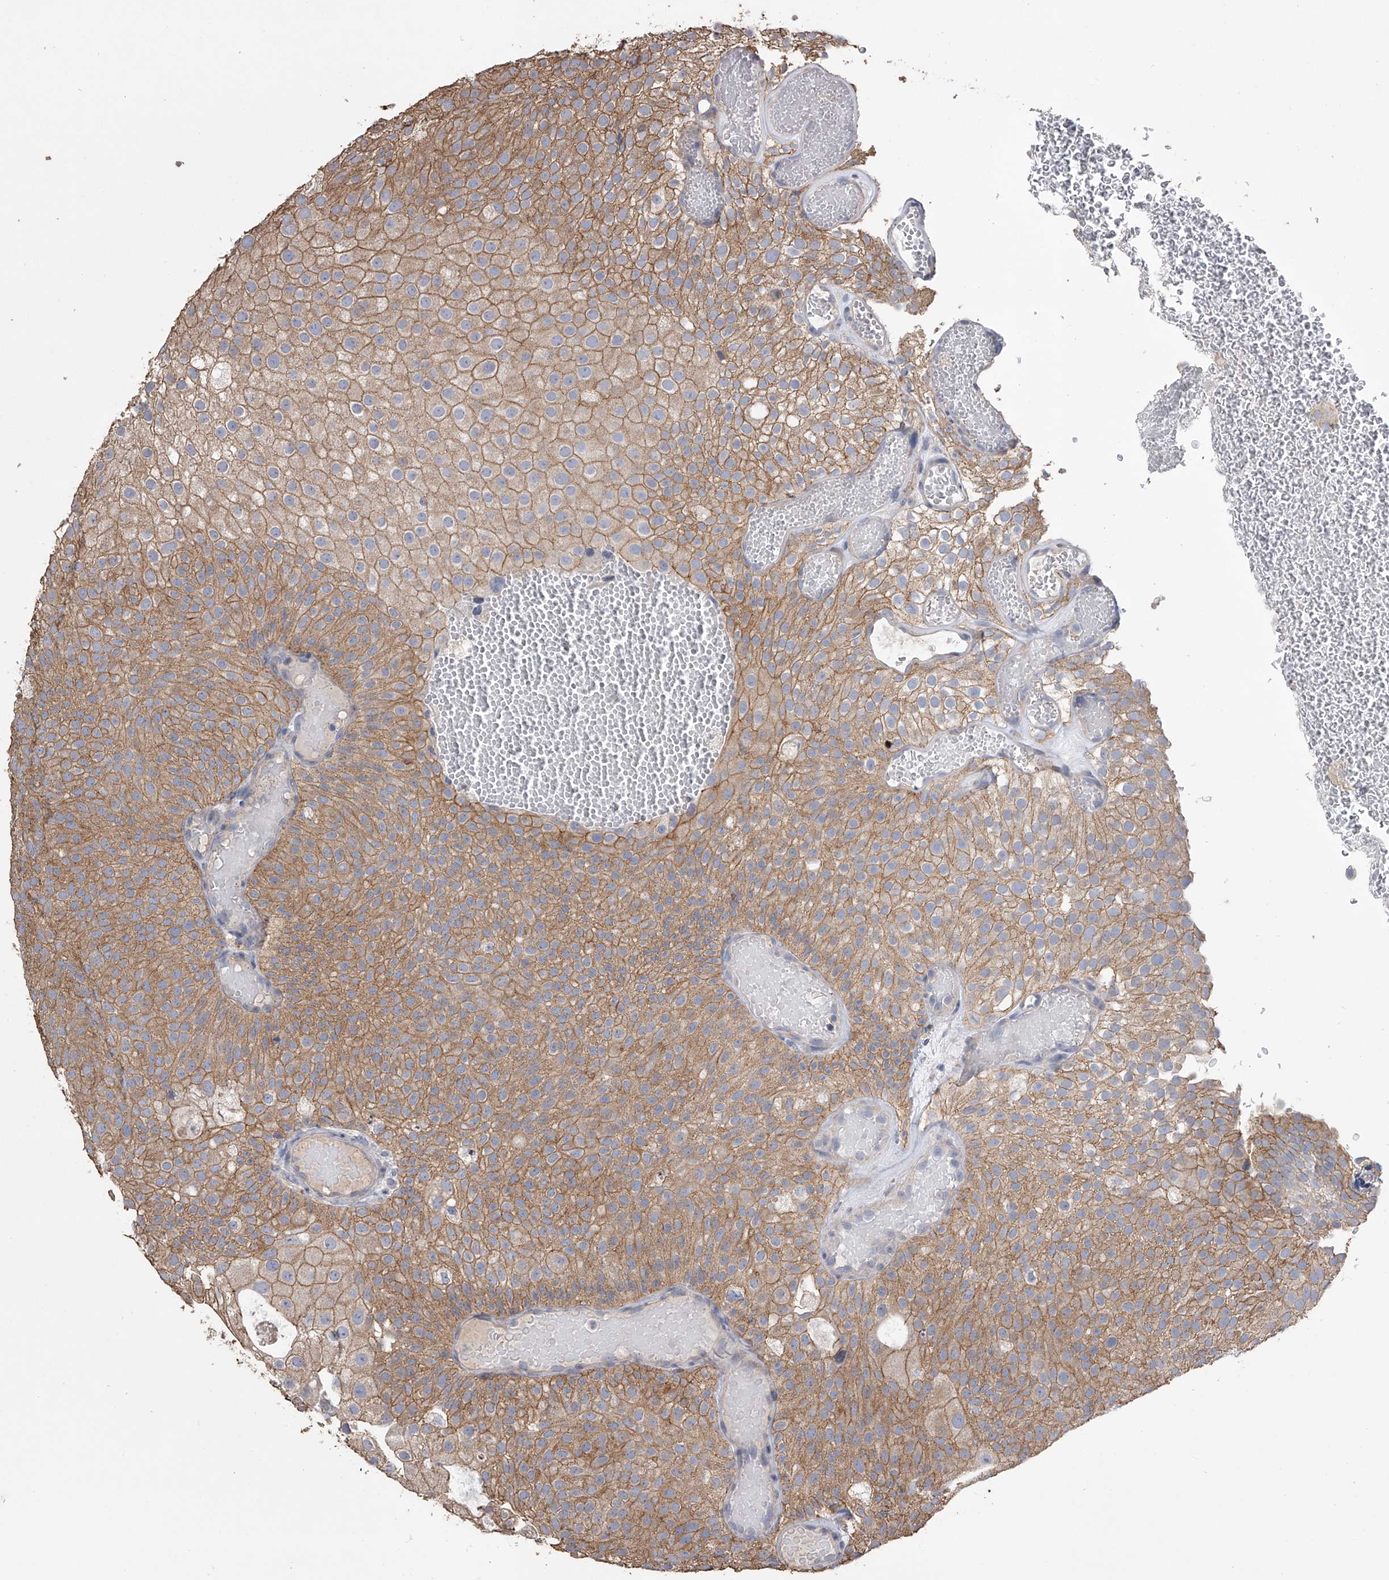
{"staining": {"intensity": "moderate", "quantity": ">75%", "location": "cytoplasmic/membranous"}, "tissue": "urothelial cancer", "cell_type": "Tumor cells", "image_type": "cancer", "snomed": [{"axis": "morphology", "description": "Urothelial carcinoma, Low grade"}, {"axis": "topography", "description": "Urinary bladder"}], "caption": "Low-grade urothelial carcinoma stained with immunohistochemistry shows moderate cytoplasmic/membranous expression in about >75% of tumor cells.", "gene": "ZNF343", "patient": {"sex": "male", "age": 78}}